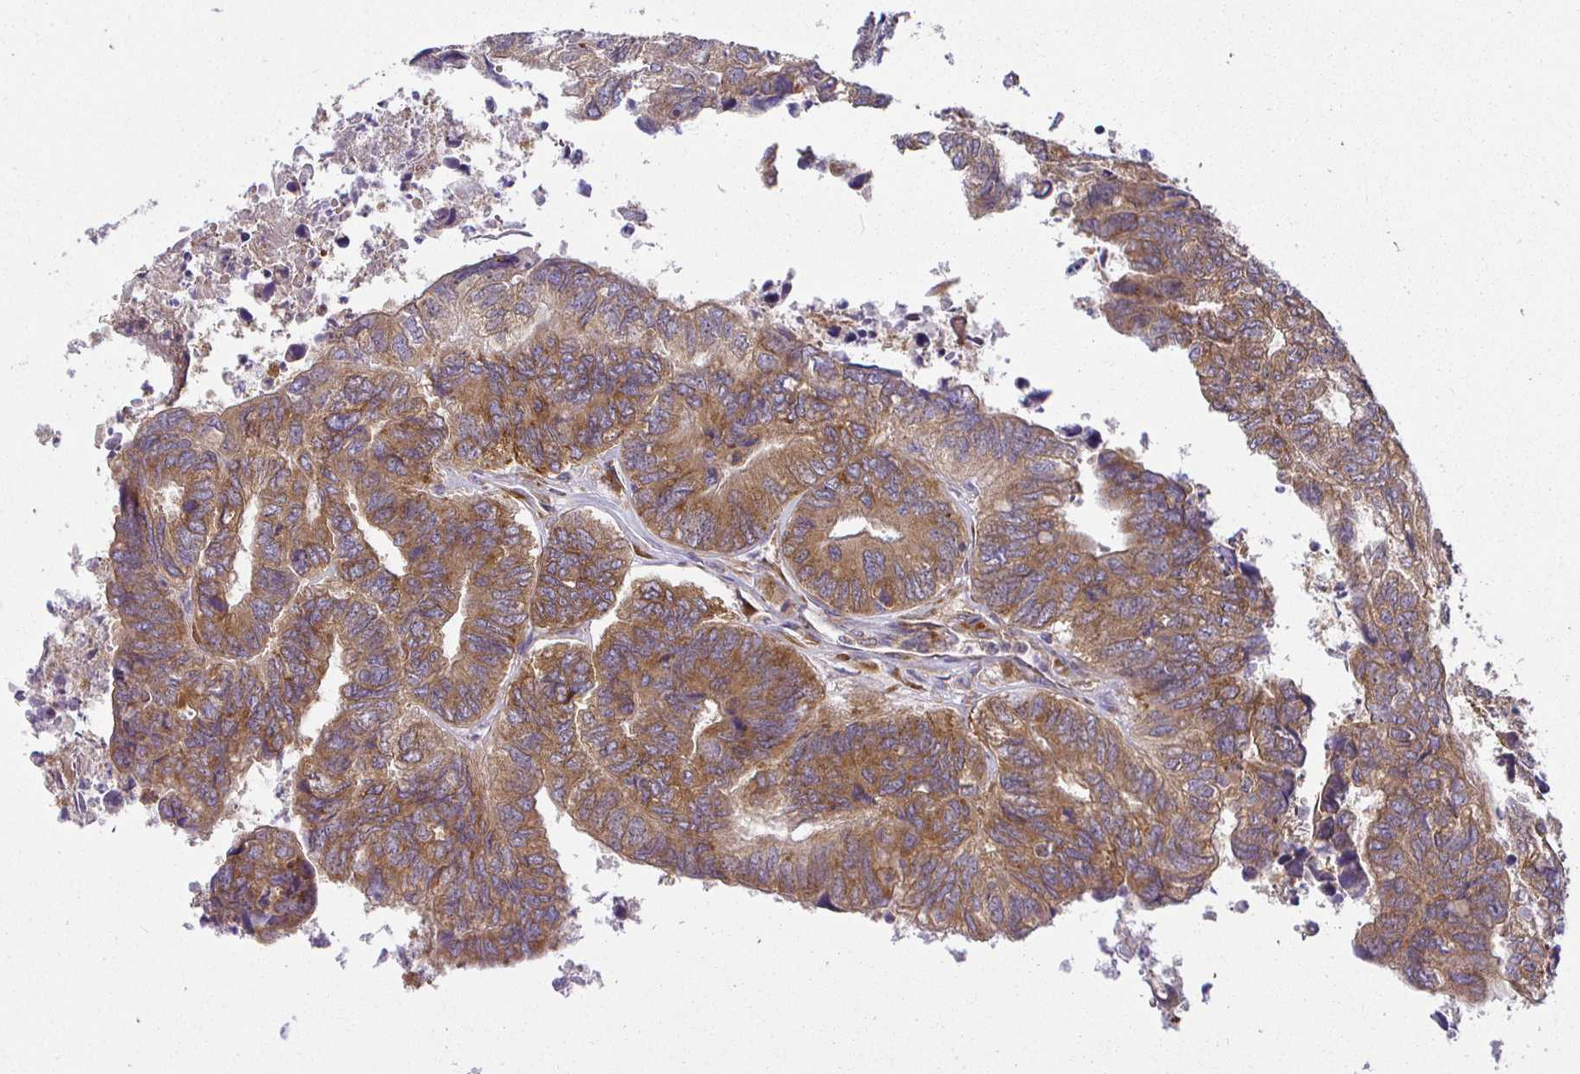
{"staining": {"intensity": "moderate", "quantity": ">75%", "location": "cytoplasmic/membranous"}, "tissue": "colorectal cancer", "cell_type": "Tumor cells", "image_type": "cancer", "snomed": [{"axis": "morphology", "description": "Adenocarcinoma, NOS"}, {"axis": "topography", "description": "Colon"}], "caption": "An immunohistochemistry (IHC) histopathology image of tumor tissue is shown. Protein staining in brown highlights moderate cytoplasmic/membranous positivity in colorectal adenocarcinoma within tumor cells.", "gene": "IRAK1", "patient": {"sex": "female", "age": 67}}